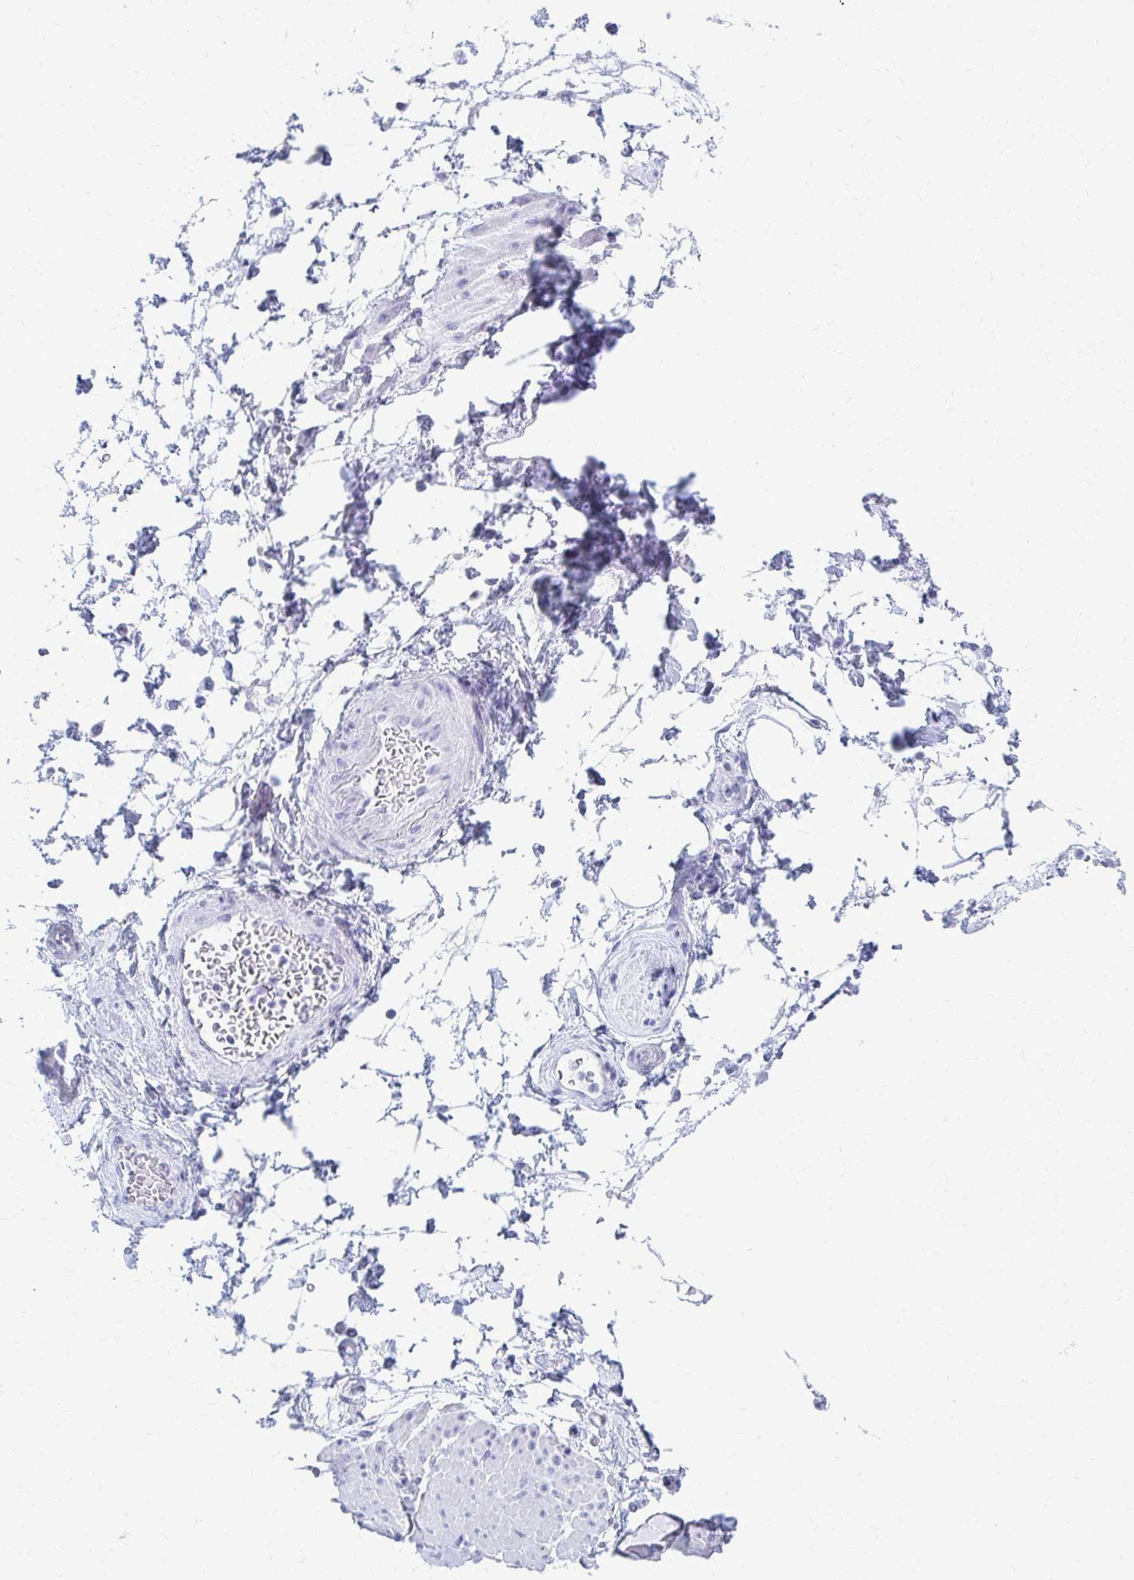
{"staining": {"intensity": "negative", "quantity": "none", "location": "none"}, "tissue": "adipose tissue", "cell_type": "Adipocytes", "image_type": "normal", "snomed": [{"axis": "morphology", "description": "Normal tissue, NOS"}, {"axis": "topography", "description": "Urinary bladder"}, {"axis": "topography", "description": "Peripheral nerve tissue"}], "caption": "There is no significant expression in adipocytes of adipose tissue. (Immunohistochemistry (ihc), brightfield microscopy, high magnification).", "gene": "CELF5", "patient": {"sex": "female", "age": 60}}